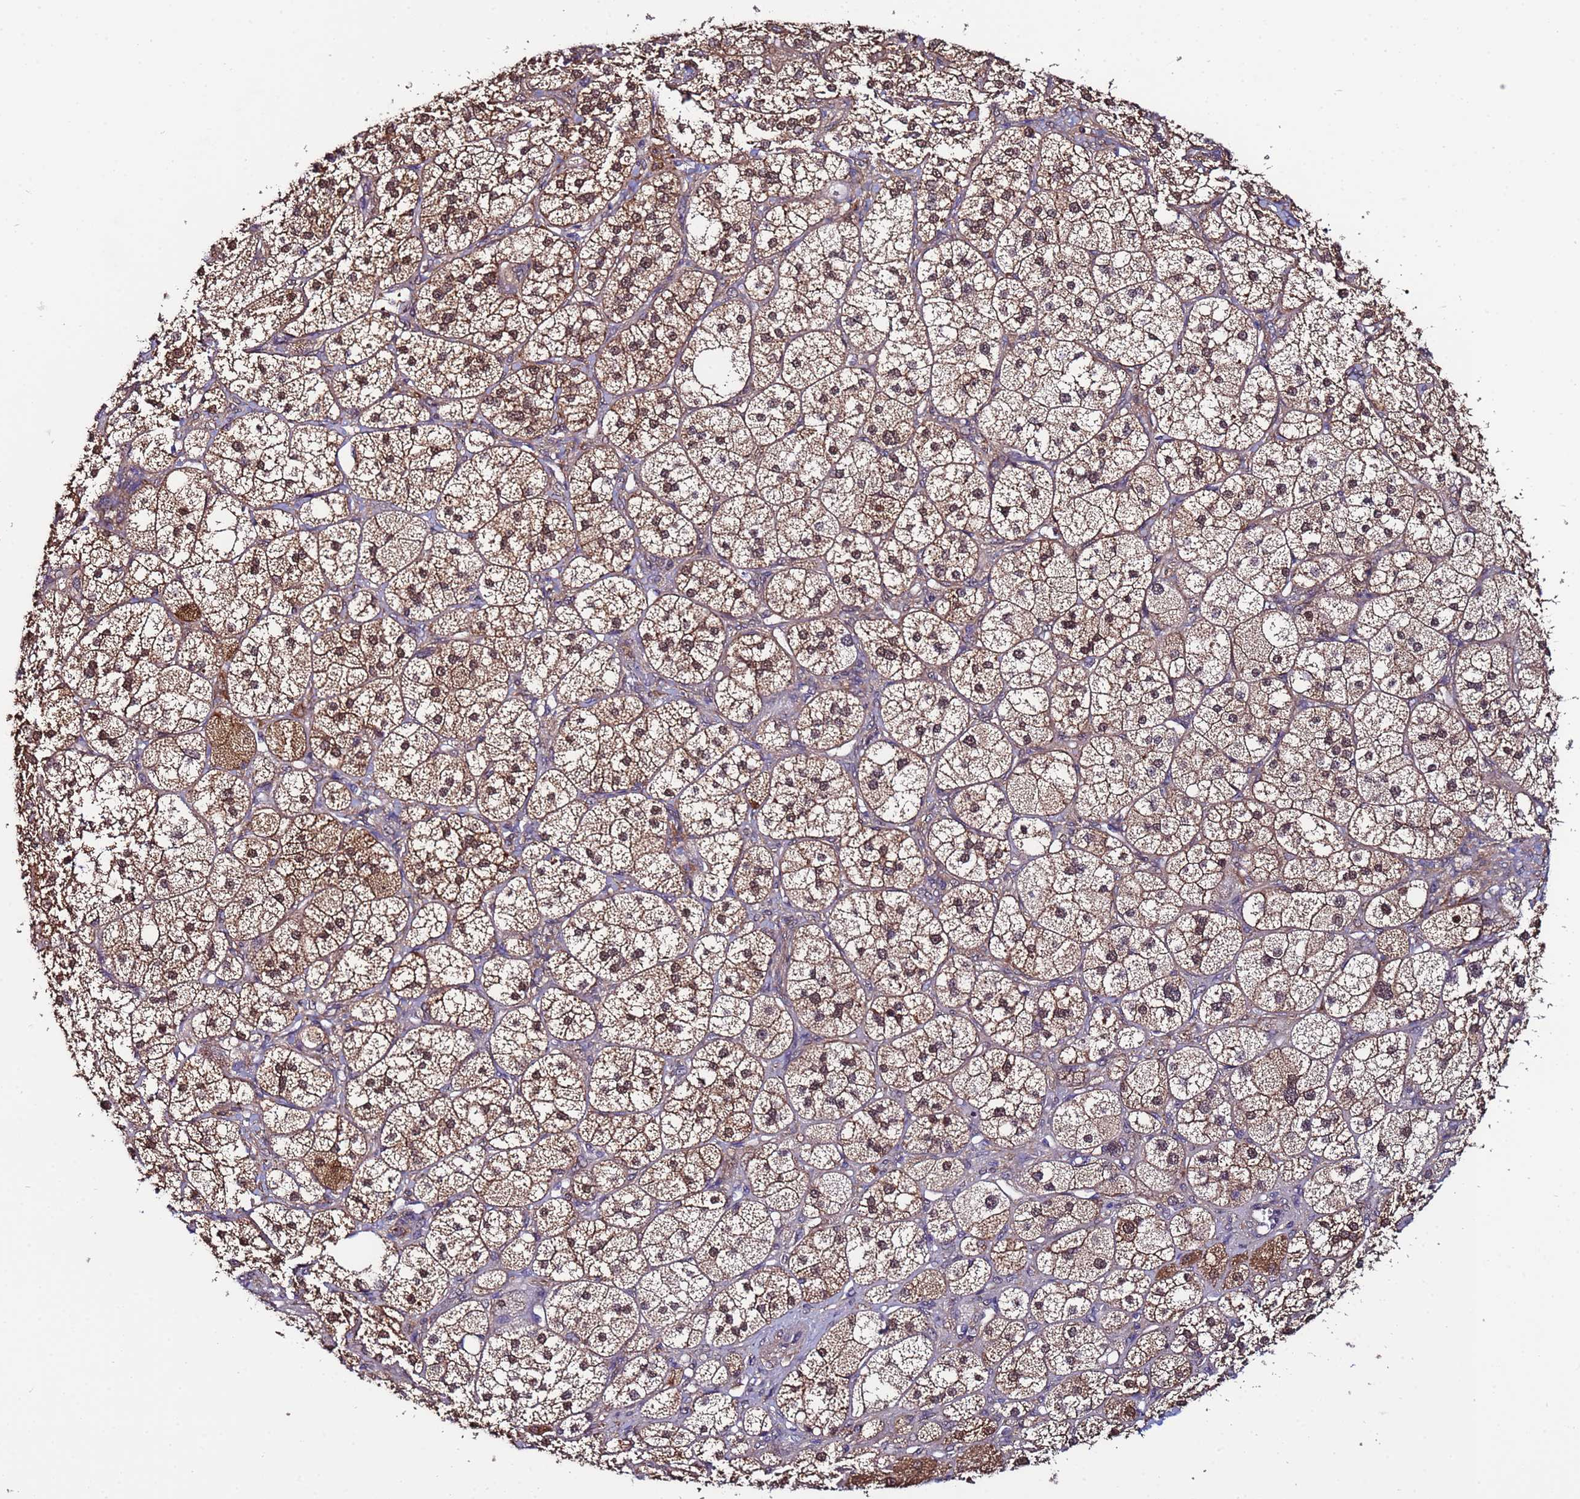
{"staining": {"intensity": "moderate", "quantity": ">75%", "location": "cytoplasmic/membranous,nuclear"}, "tissue": "adrenal gland", "cell_type": "Glandular cells", "image_type": "normal", "snomed": [{"axis": "morphology", "description": "Normal tissue, NOS"}, {"axis": "topography", "description": "Adrenal gland"}], "caption": "Glandular cells reveal moderate cytoplasmic/membranous,nuclear staining in about >75% of cells in normal adrenal gland.", "gene": "NAXE", "patient": {"sex": "male", "age": 61}}